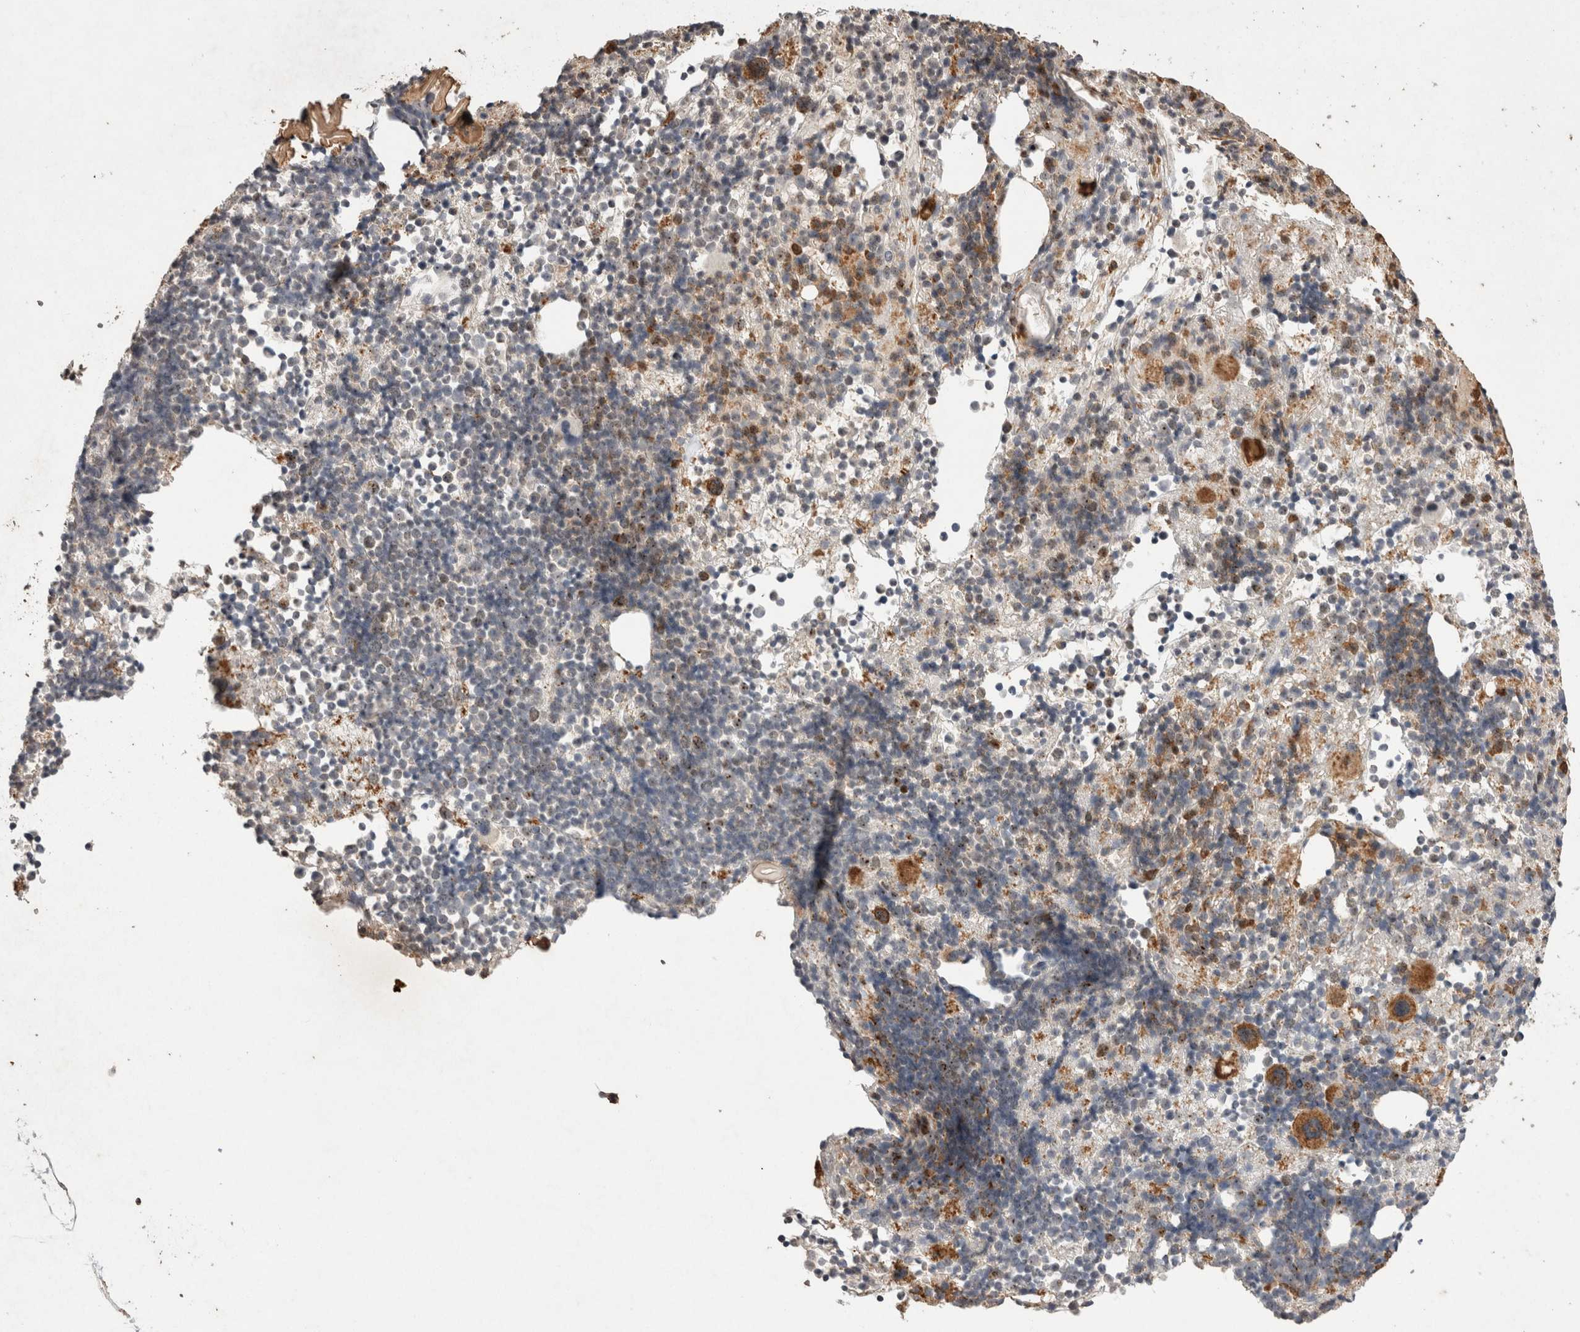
{"staining": {"intensity": "moderate", "quantity": "<25%", "location": "cytoplasmic/membranous,nuclear"}, "tissue": "bone marrow", "cell_type": "Hematopoietic cells", "image_type": "normal", "snomed": [{"axis": "morphology", "description": "Normal tissue, NOS"}, {"axis": "morphology", "description": "Inflammation, NOS"}, {"axis": "topography", "description": "Bone marrow"}], "caption": "A high-resolution histopathology image shows immunohistochemistry staining of normal bone marrow, which demonstrates moderate cytoplasmic/membranous,nuclear staining in about <25% of hematopoietic cells. The staining is performed using DAB brown chromogen to label protein expression. The nuclei are counter-stained blue using hematoxylin.", "gene": "STK11", "patient": {"sex": "male", "age": 1}}